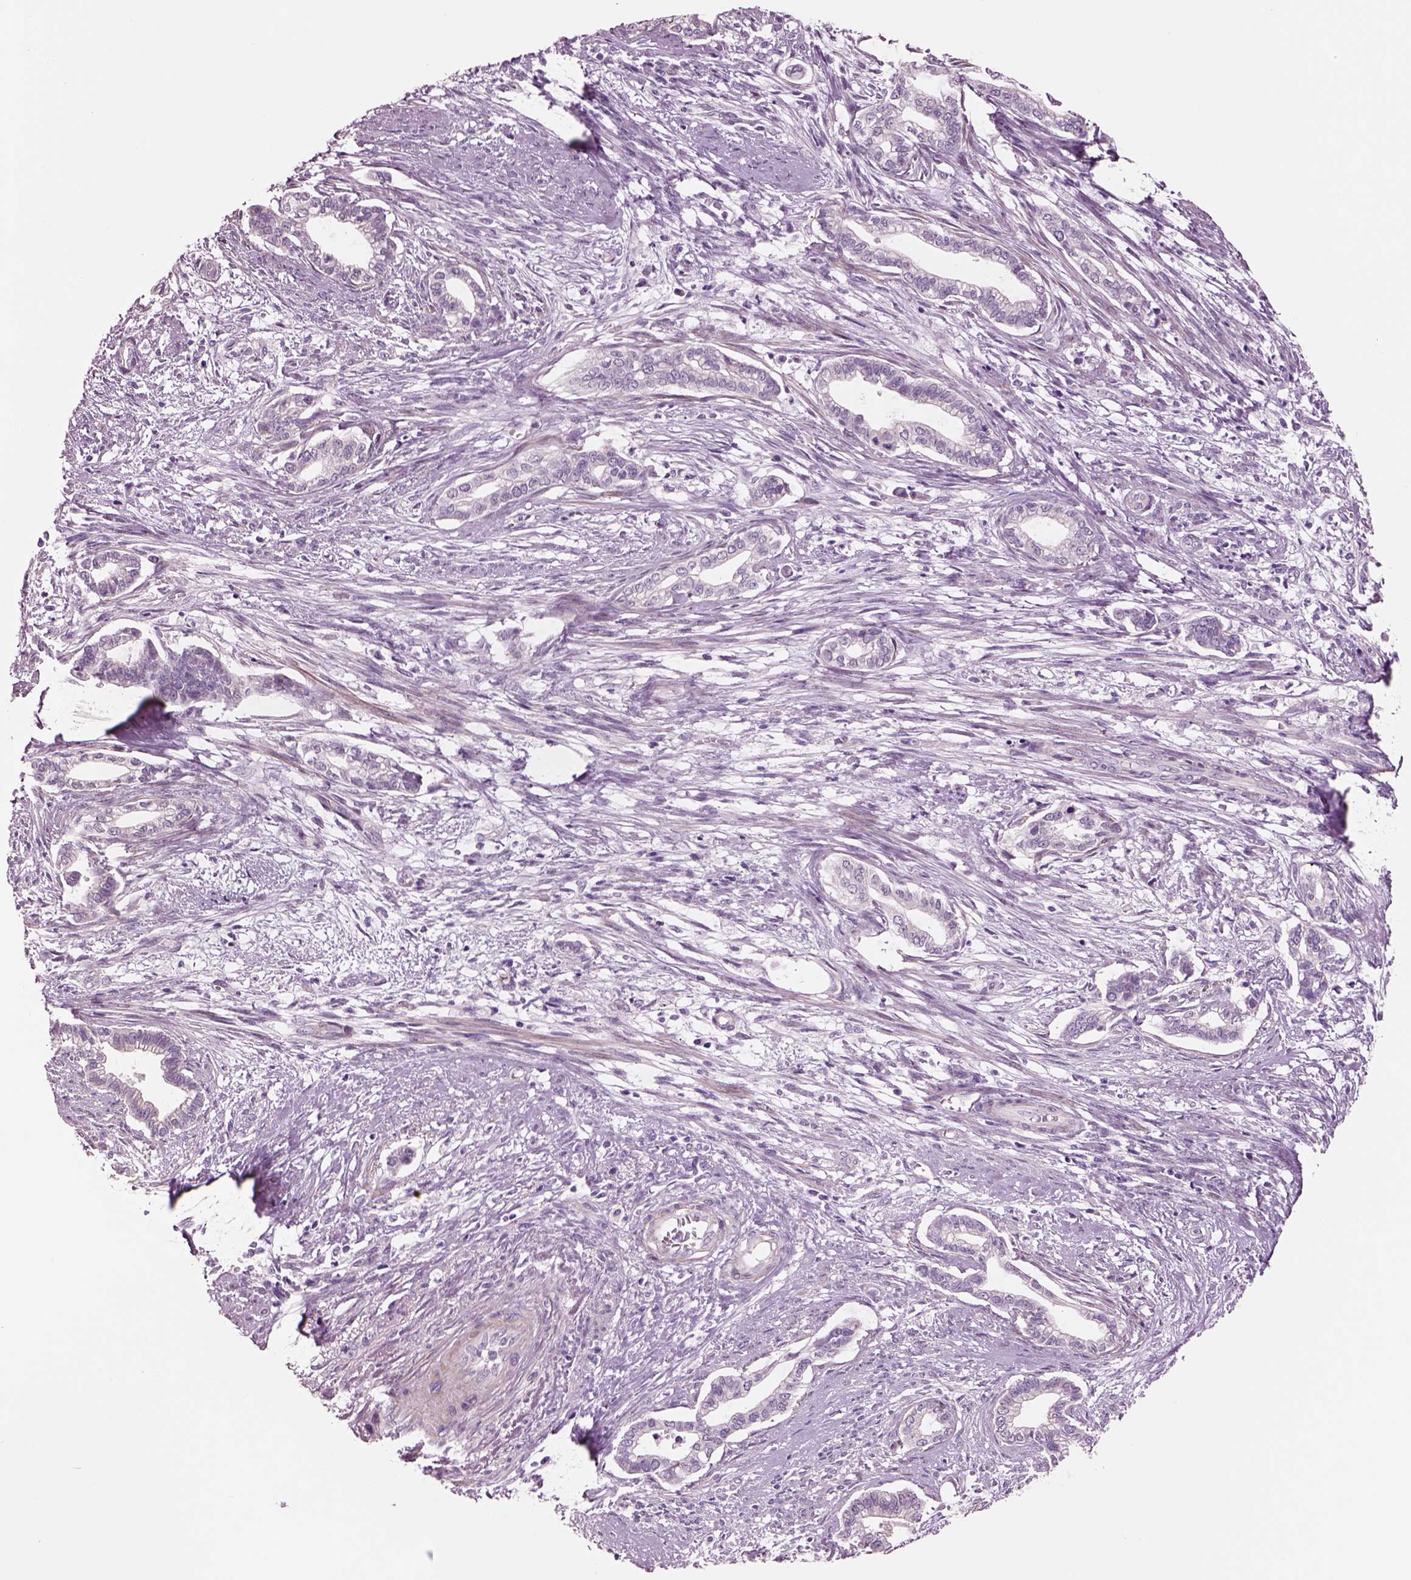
{"staining": {"intensity": "negative", "quantity": "none", "location": "none"}, "tissue": "cervical cancer", "cell_type": "Tumor cells", "image_type": "cancer", "snomed": [{"axis": "morphology", "description": "Adenocarcinoma, NOS"}, {"axis": "topography", "description": "Cervix"}], "caption": "Tumor cells show no significant expression in cervical adenocarcinoma. (Stains: DAB immunohistochemistry with hematoxylin counter stain, Microscopy: brightfield microscopy at high magnification).", "gene": "SCML2", "patient": {"sex": "female", "age": 62}}